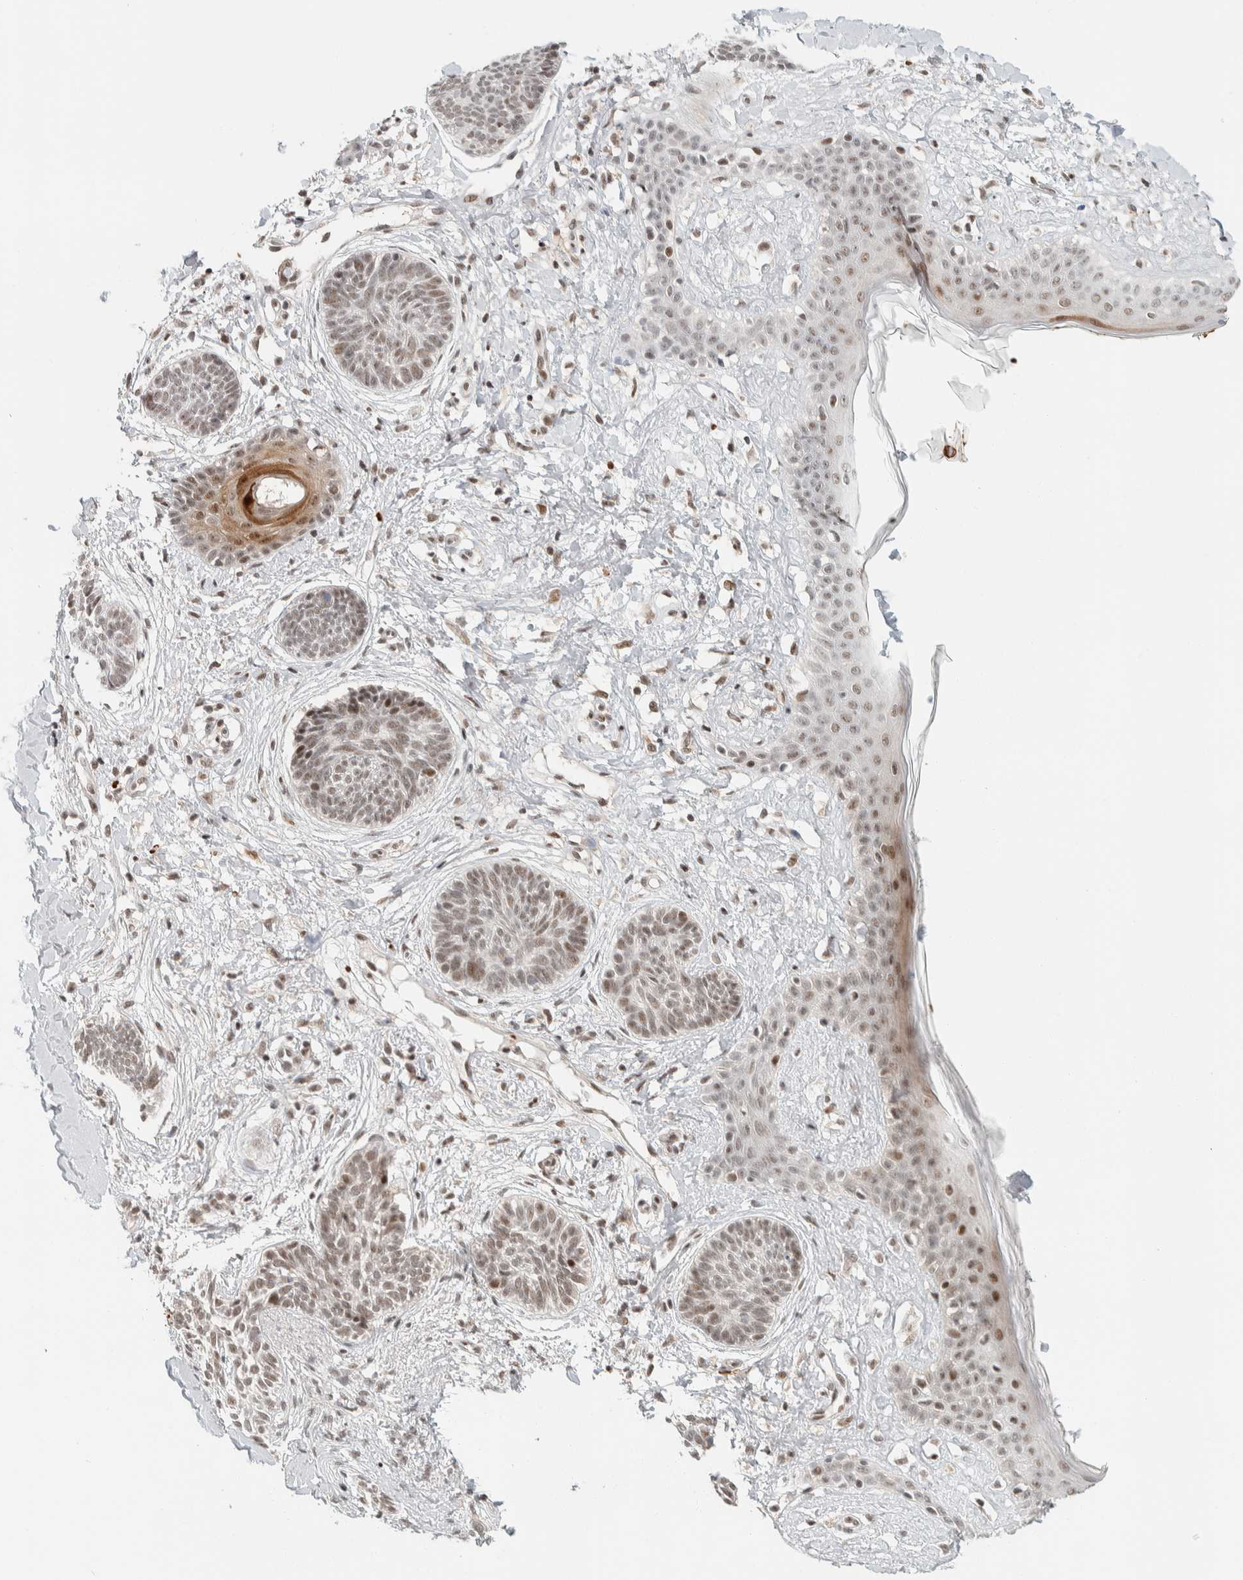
{"staining": {"intensity": "weak", "quantity": ">75%", "location": "nuclear"}, "tissue": "skin cancer", "cell_type": "Tumor cells", "image_type": "cancer", "snomed": [{"axis": "morphology", "description": "Normal tissue, NOS"}, {"axis": "morphology", "description": "Basal cell carcinoma"}, {"axis": "topography", "description": "Skin"}], "caption": "Protein expression analysis of skin cancer demonstrates weak nuclear expression in approximately >75% of tumor cells.", "gene": "ZBTB2", "patient": {"sex": "male", "age": 63}}